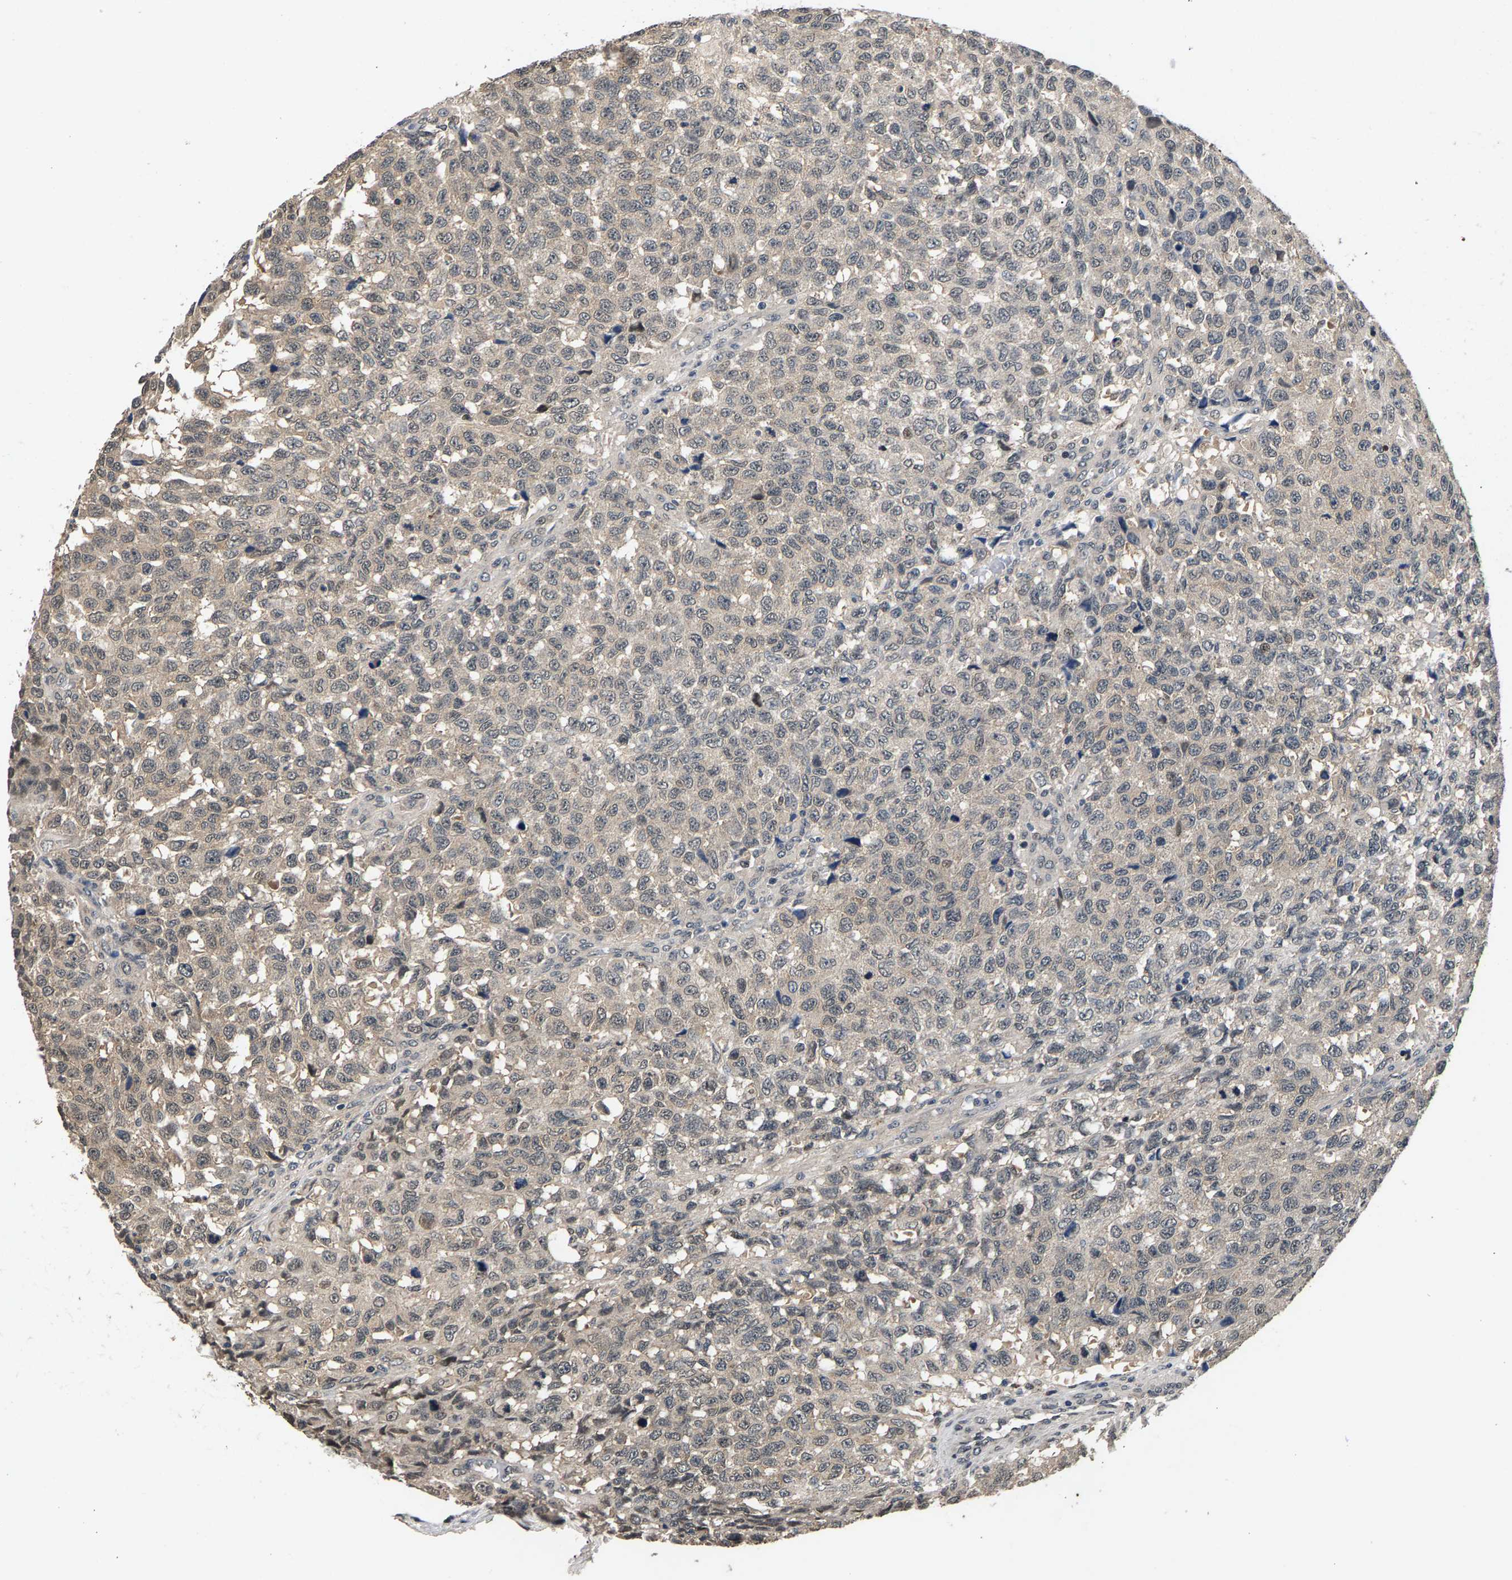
{"staining": {"intensity": "weak", "quantity": "<25%", "location": "cytoplasmic/membranous"}, "tissue": "testis cancer", "cell_type": "Tumor cells", "image_type": "cancer", "snomed": [{"axis": "morphology", "description": "Seminoma, NOS"}, {"axis": "topography", "description": "Testis"}], "caption": "There is no significant expression in tumor cells of testis cancer.", "gene": "RBM33", "patient": {"sex": "male", "age": 59}}